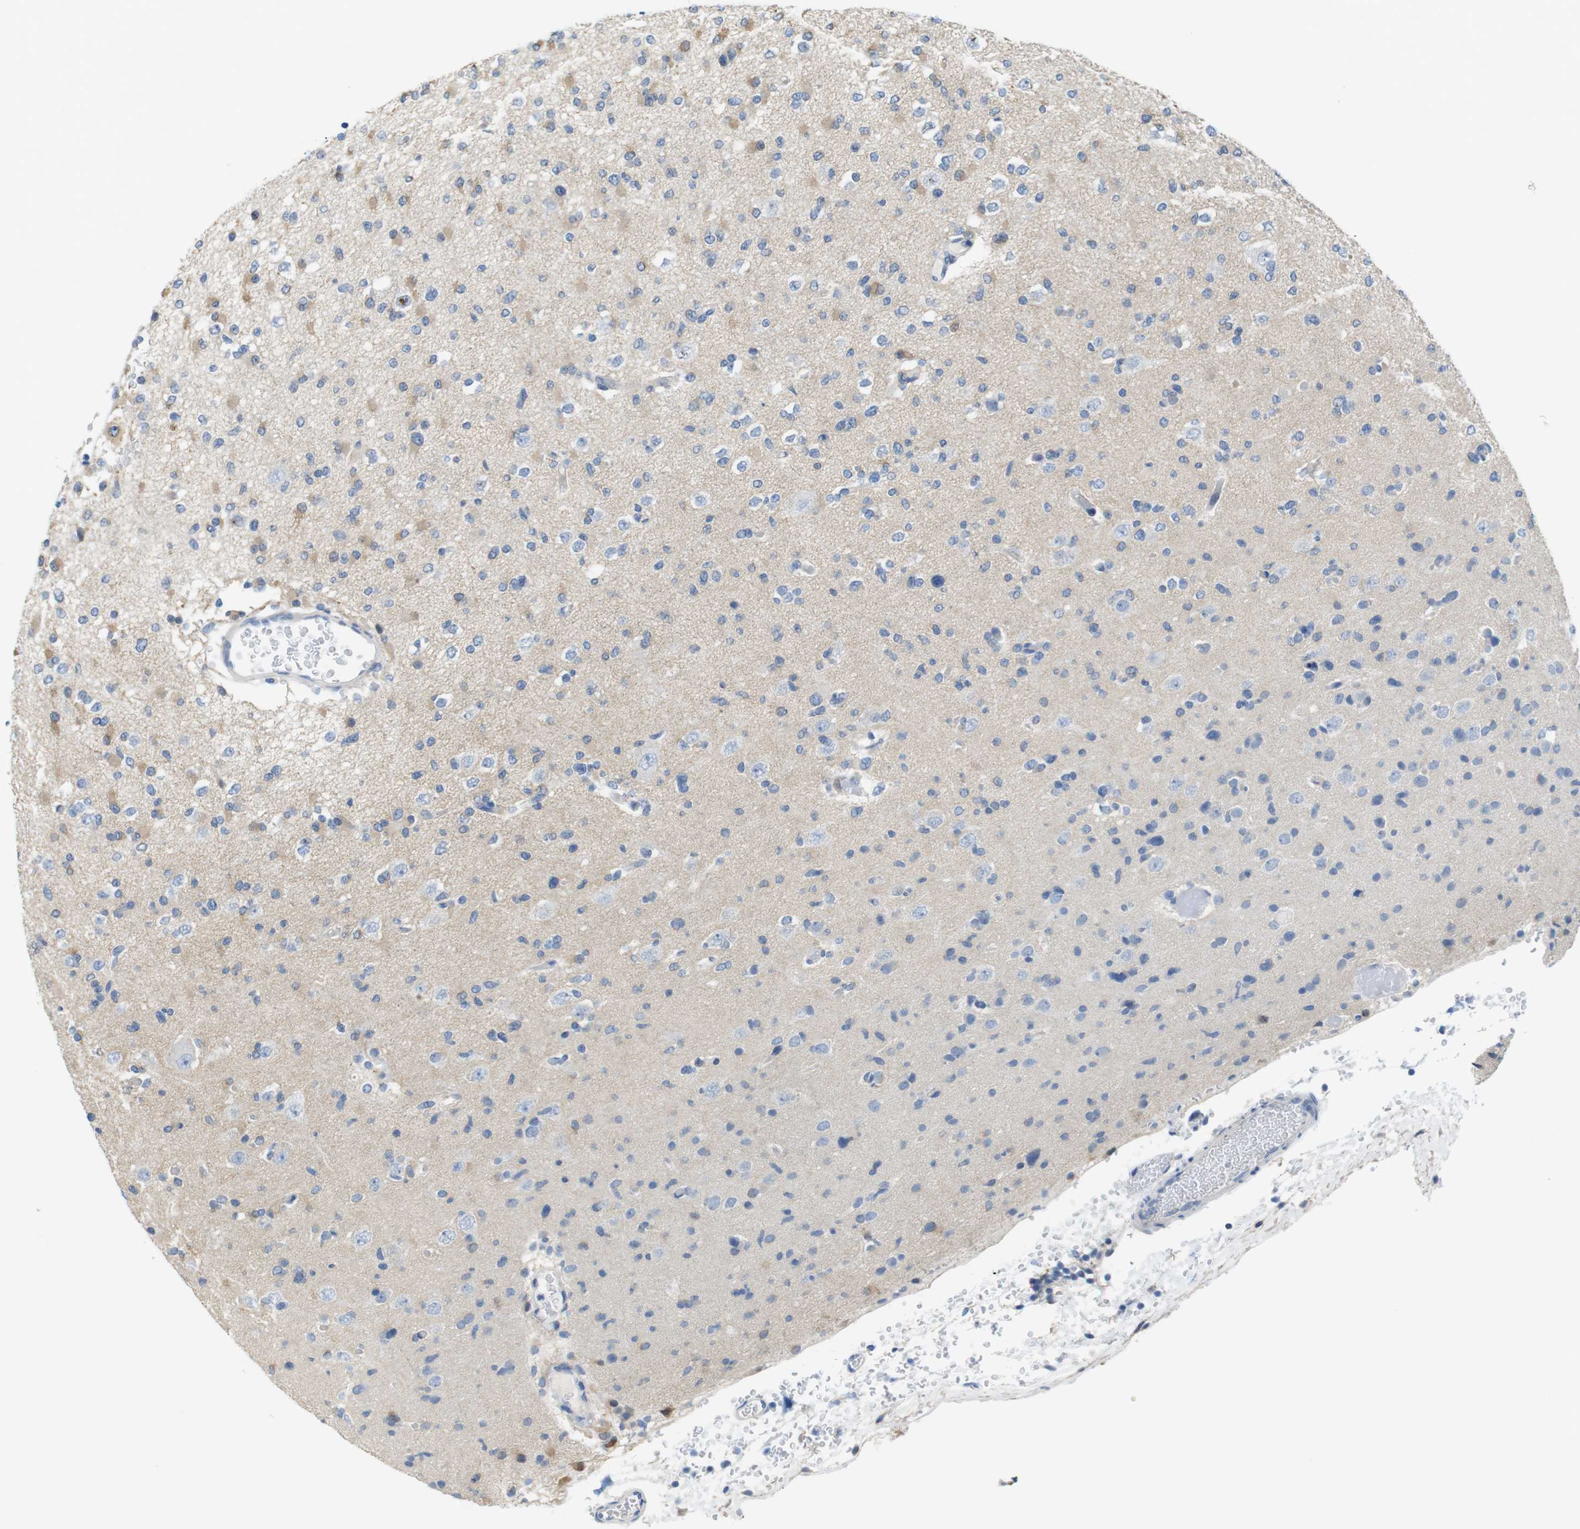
{"staining": {"intensity": "weak", "quantity": "<25%", "location": "cytoplasmic/membranous"}, "tissue": "glioma", "cell_type": "Tumor cells", "image_type": "cancer", "snomed": [{"axis": "morphology", "description": "Glioma, malignant, Low grade"}, {"axis": "topography", "description": "Brain"}], "caption": "Immunohistochemical staining of human malignant glioma (low-grade) reveals no significant expression in tumor cells.", "gene": "CDH8", "patient": {"sex": "female", "age": 22}}